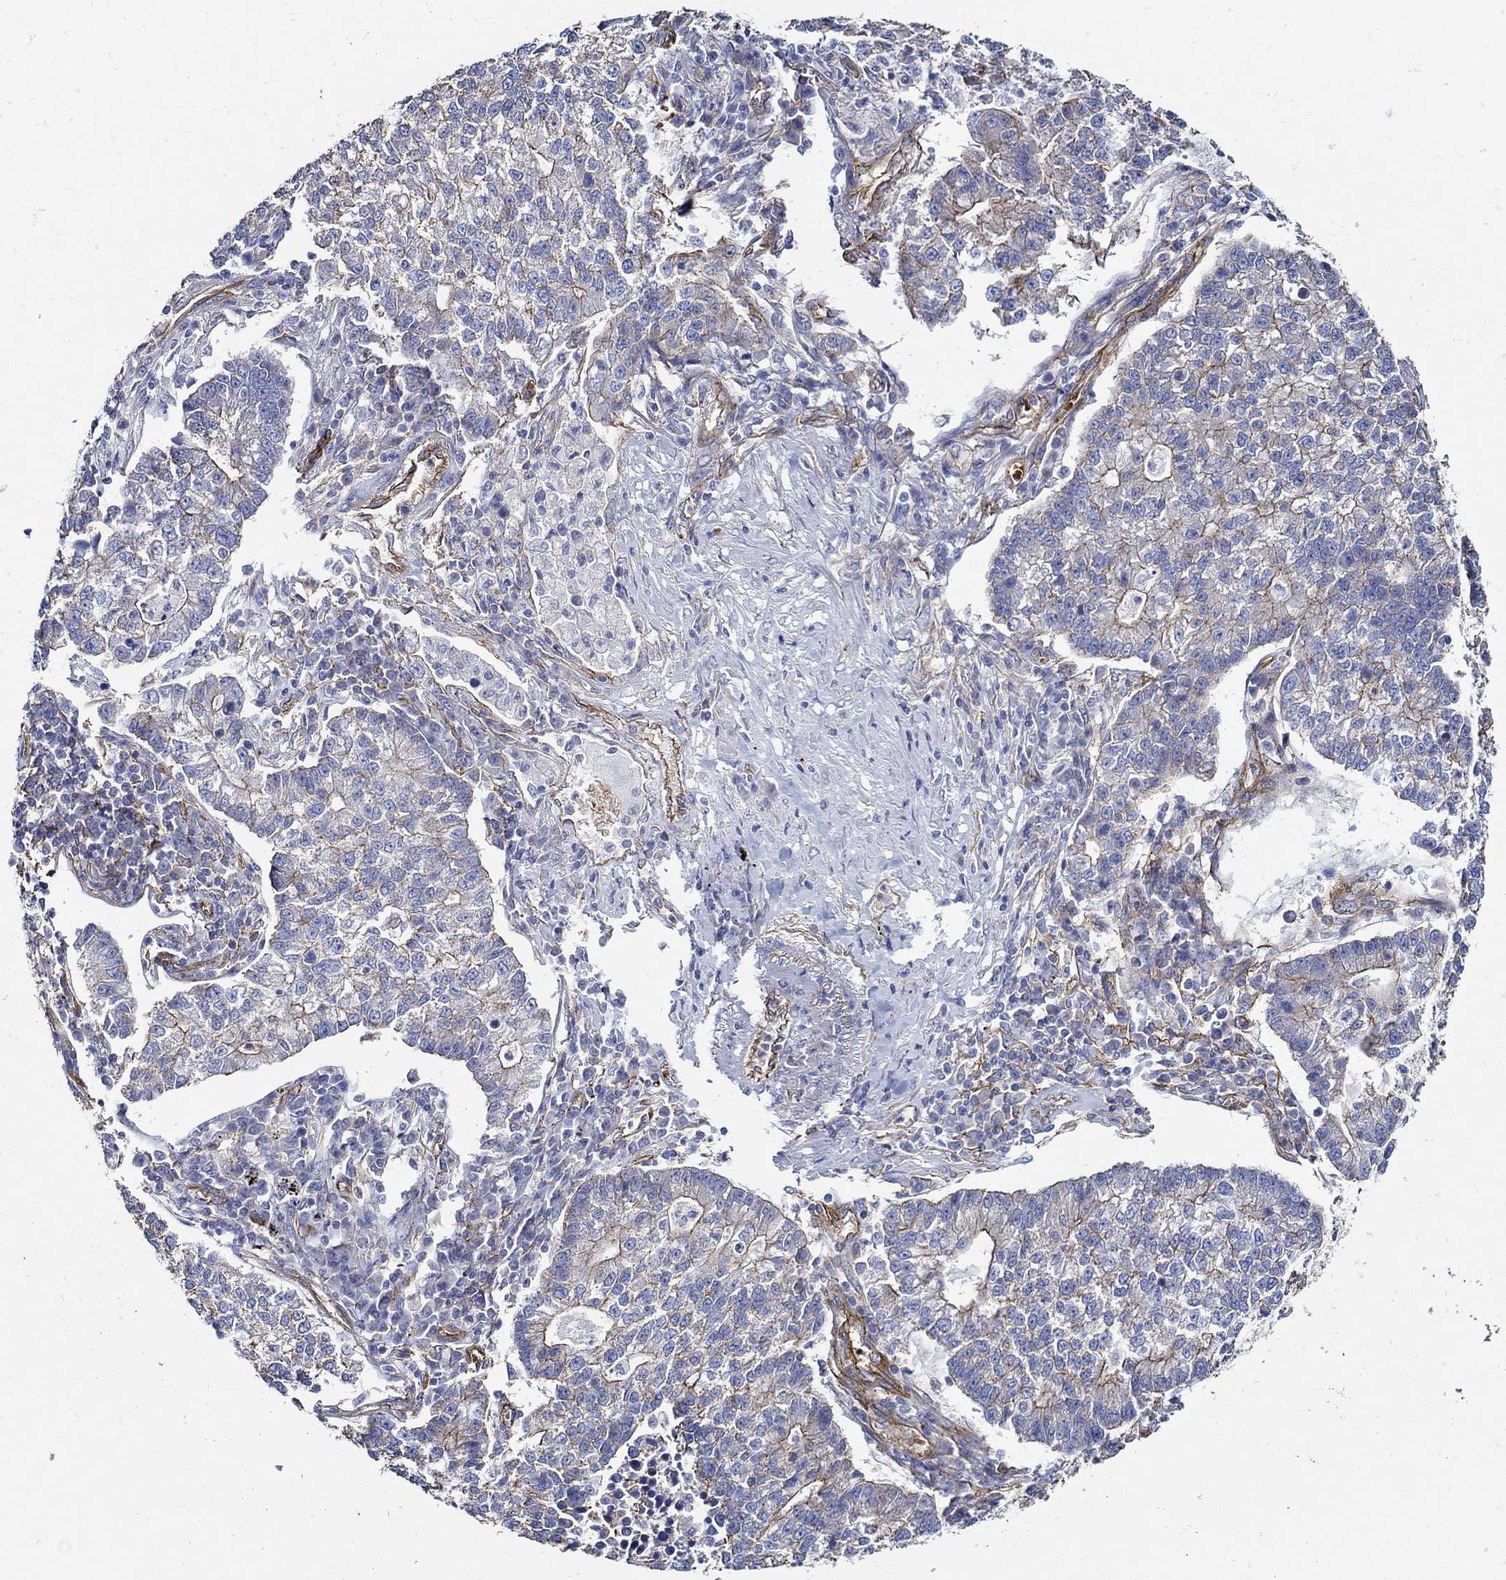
{"staining": {"intensity": "strong", "quantity": "<25%", "location": "cytoplasmic/membranous"}, "tissue": "lung cancer", "cell_type": "Tumor cells", "image_type": "cancer", "snomed": [{"axis": "morphology", "description": "Adenocarcinoma, NOS"}, {"axis": "topography", "description": "Lung"}], "caption": "Immunohistochemical staining of human lung cancer (adenocarcinoma) shows medium levels of strong cytoplasmic/membranous staining in about <25% of tumor cells.", "gene": "APBB3", "patient": {"sex": "male", "age": 57}}